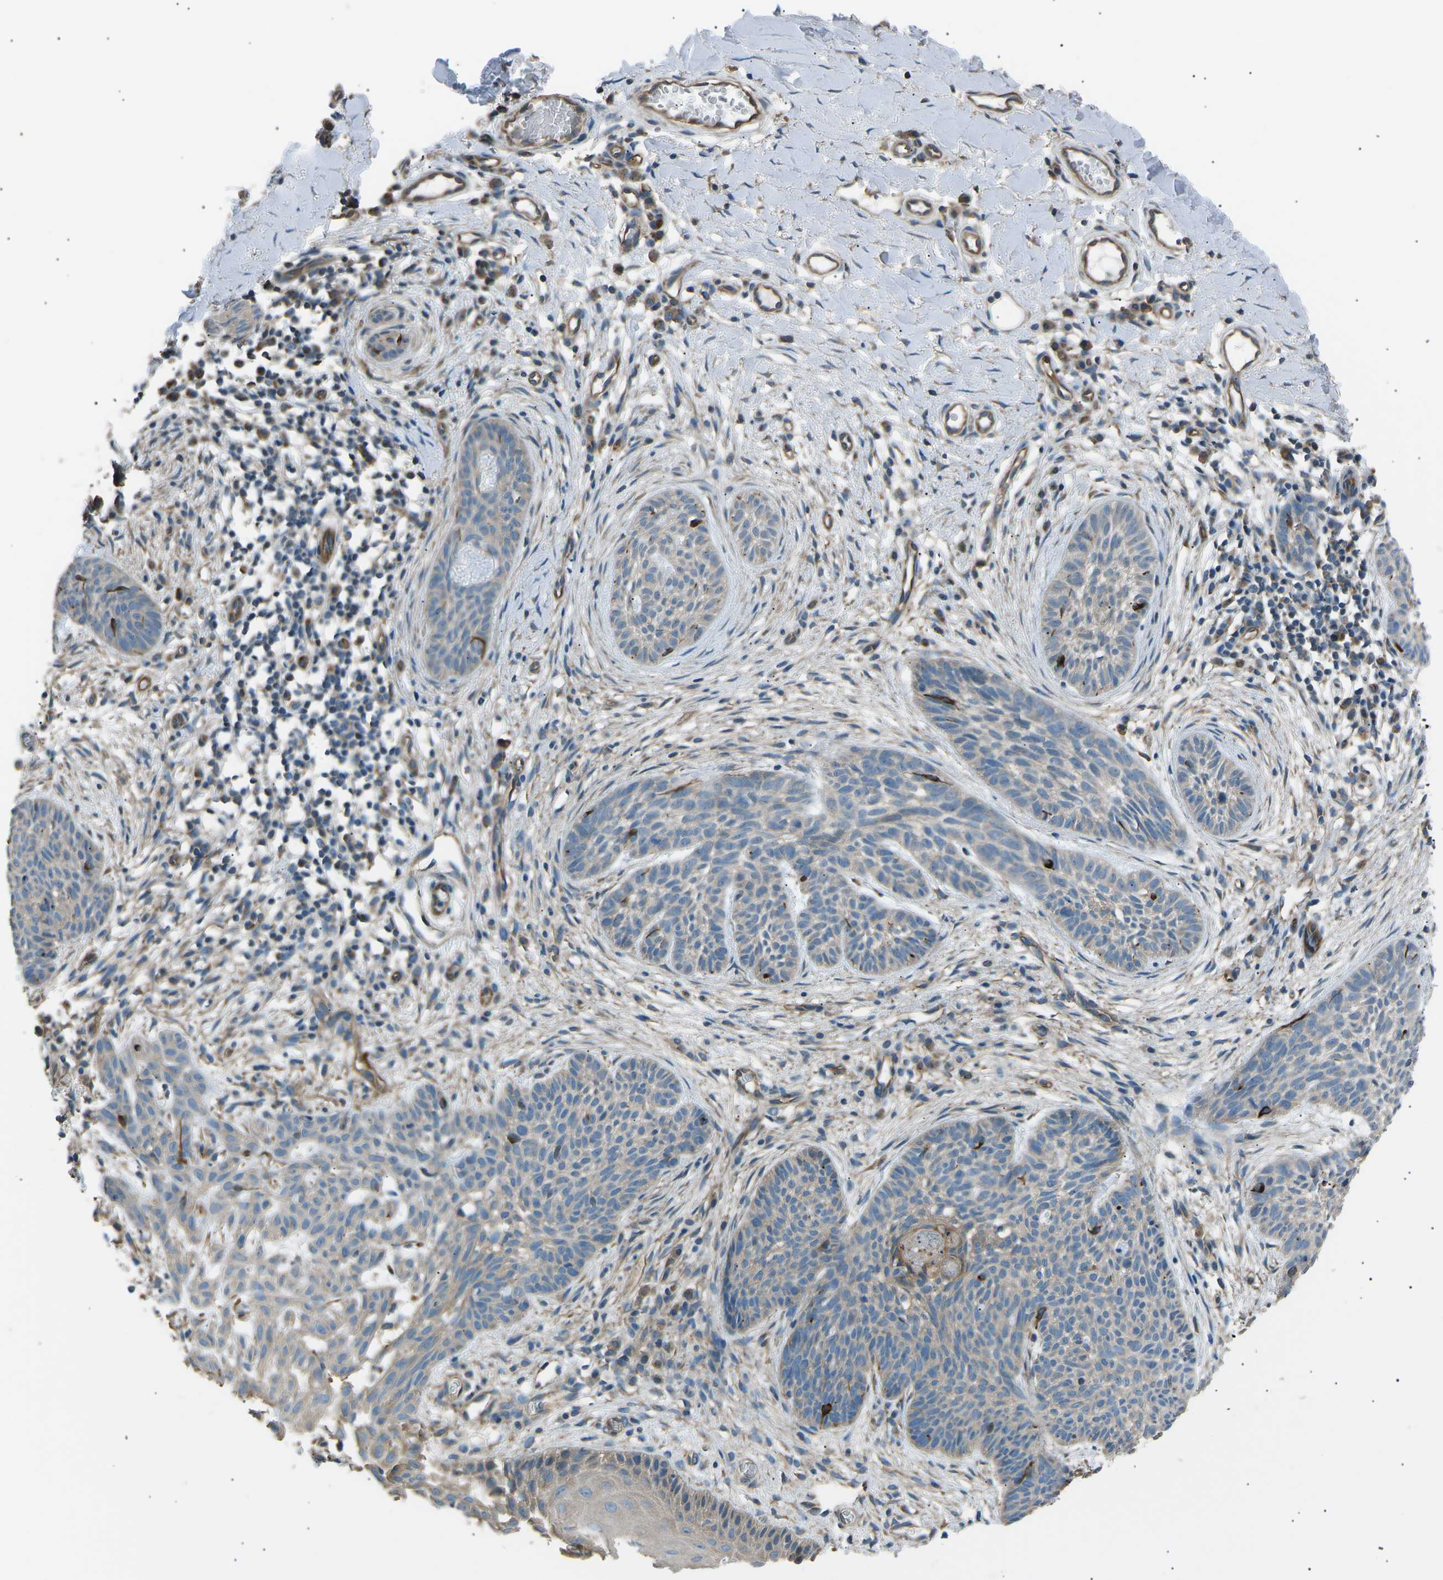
{"staining": {"intensity": "weak", "quantity": "25%-75%", "location": "cytoplasmic/membranous"}, "tissue": "skin cancer", "cell_type": "Tumor cells", "image_type": "cancer", "snomed": [{"axis": "morphology", "description": "Basal cell carcinoma"}, {"axis": "topography", "description": "Skin"}], "caption": "About 25%-75% of tumor cells in human skin cancer (basal cell carcinoma) demonstrate weak cytoplasmic/membranous protein expression as visualized by brown immunohistochemical staining.", "gene": "SLK", "patient": {"sex": "female", "age": 59}}